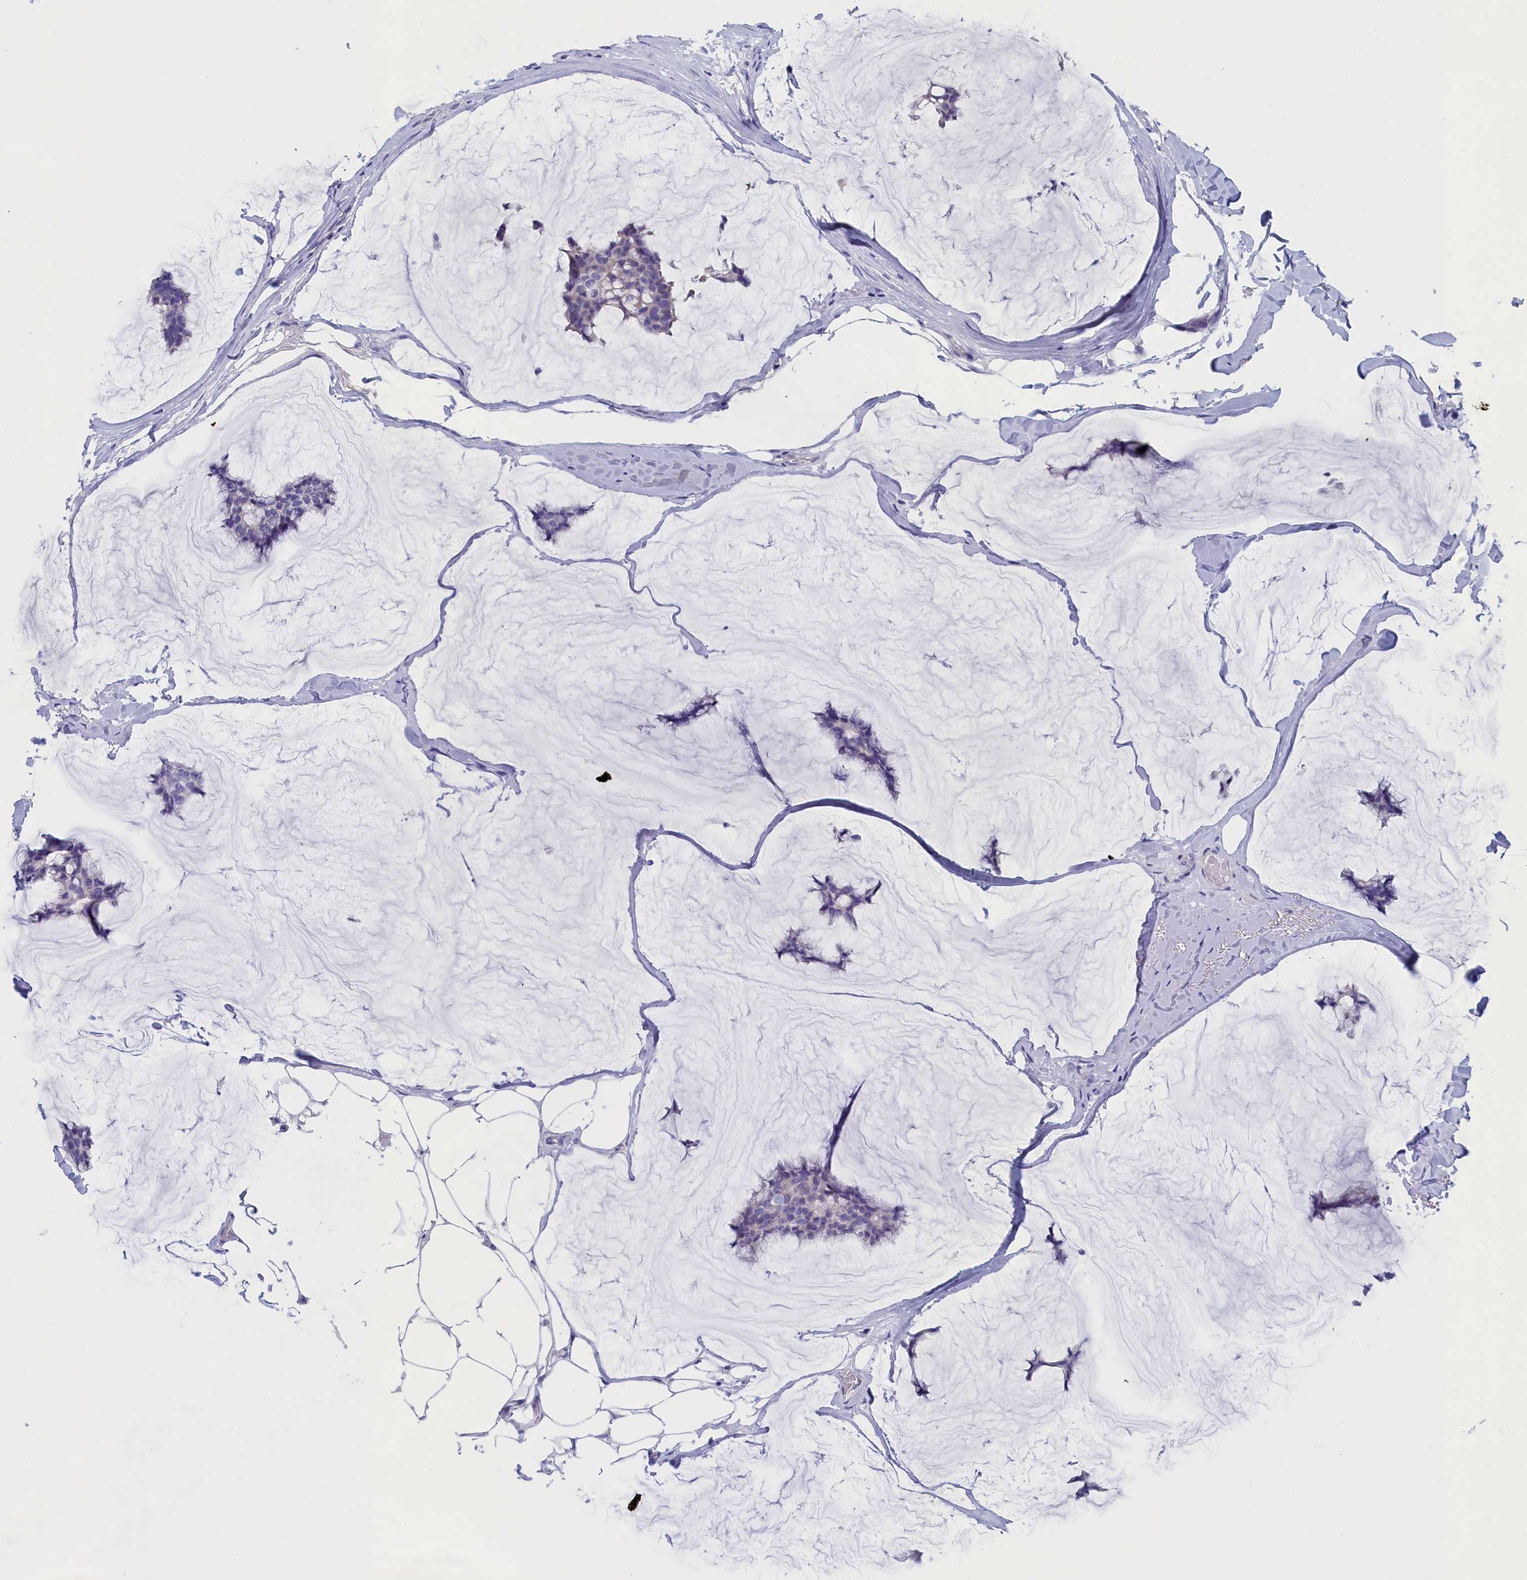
{"staining": {"intensity": "negative", "quantity": "none", "location": "none"}, "tissue": "breast cancer", "cell_type": "Tumor cells", "image_type": "cancer", "snomed": [{"axis": "morphology", "description": "Duct carcinoma"}, {"axis": "topography", "description": "Breast"}], "caption": "Immunohistochemistry histopathology image of breast cancer stained for a protein (brown), which demonstrates no expression in tumor cells.", "gene": "ANKRD2", "patient": {"sex": "female", "age": 93}}